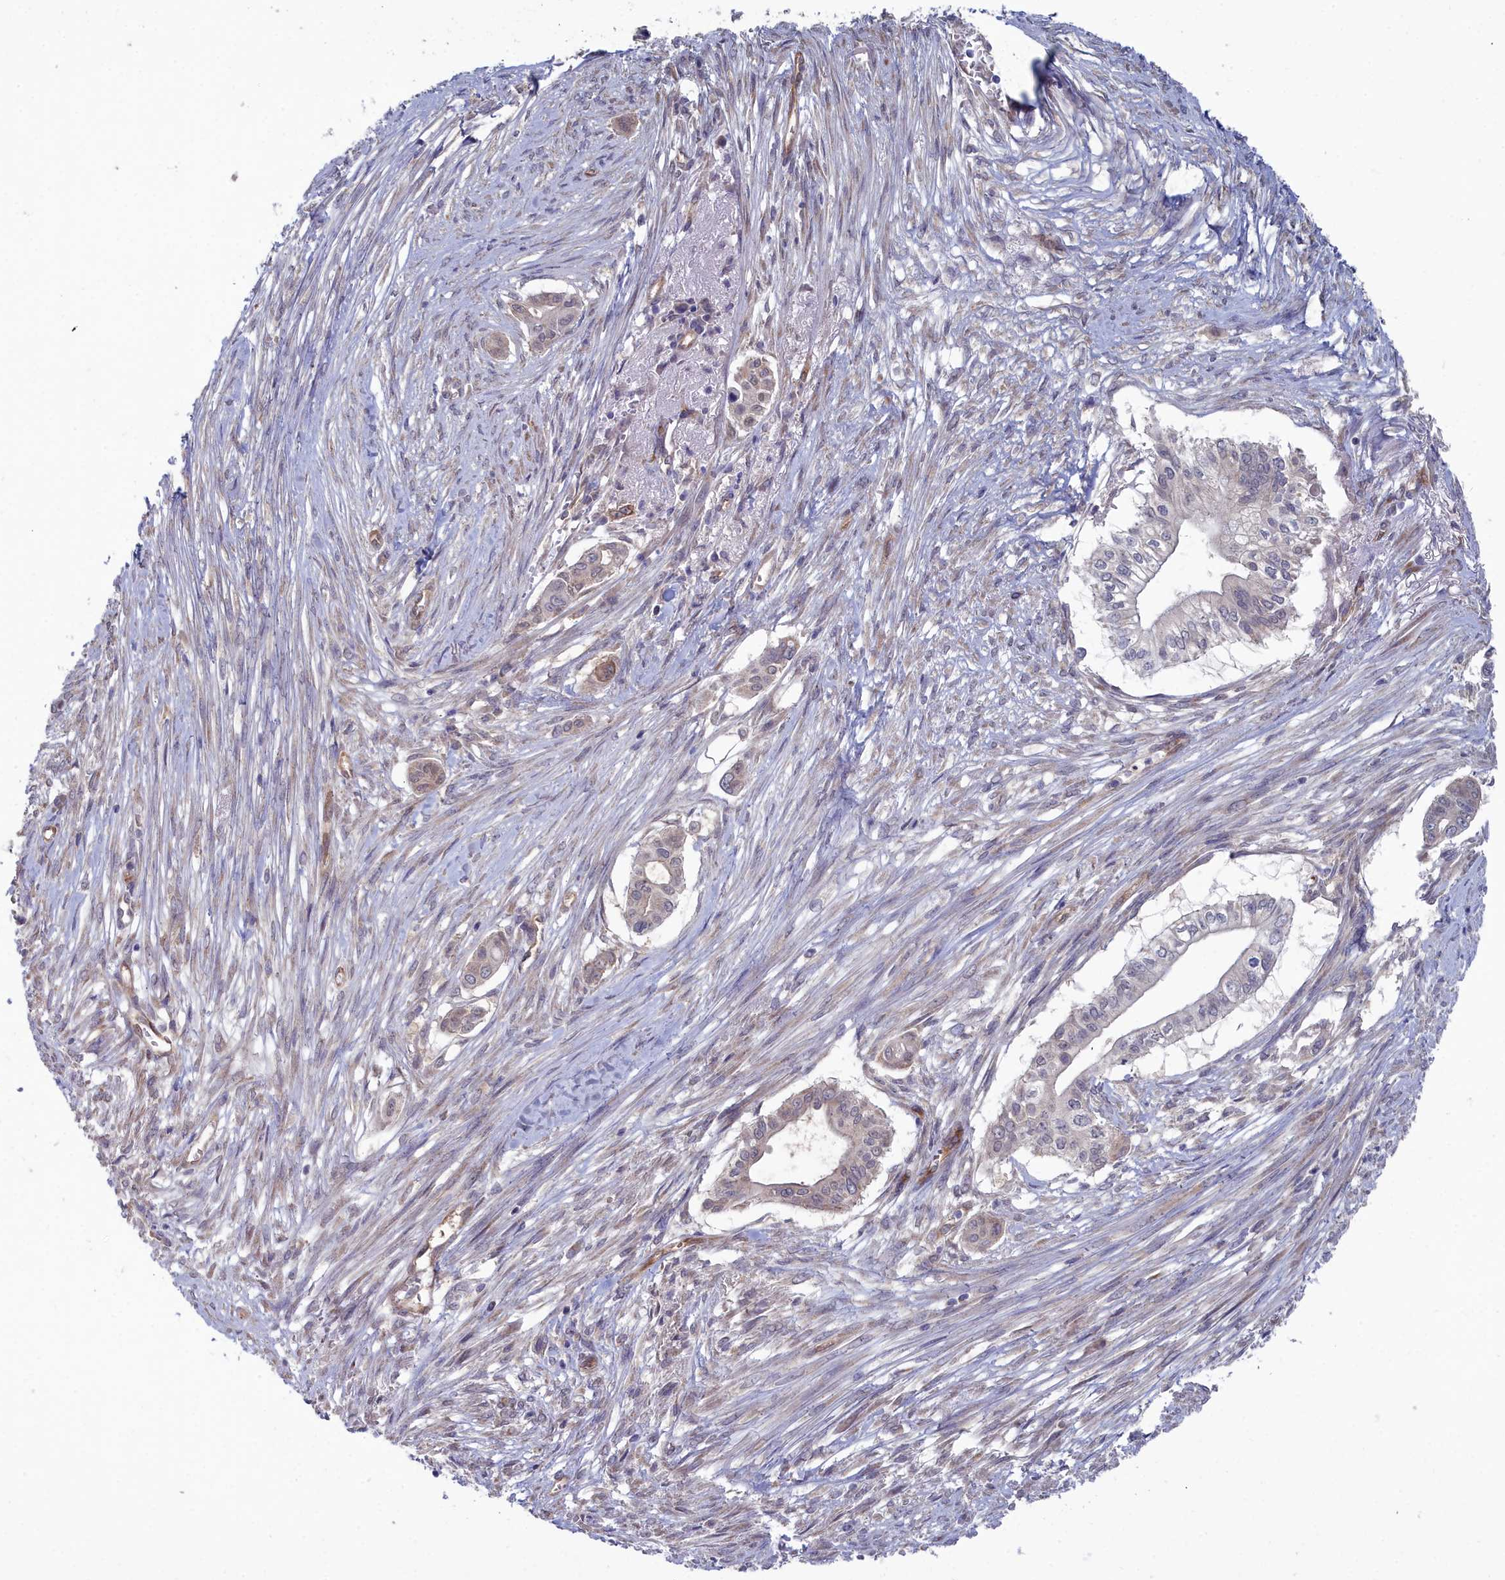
{"staining": {"intensity": "weak", "quantity": "<25%", "location": "cytoplasmic/membranous"}, "tissue": "pancreatic cancer", "cell_type": "Tumor cells", "image_type": "cancer", "snomed": [{"axis": "morphology", "description": "Adenocarcinoma, NOS"}, {"axis": "topography", "description": "Pancreas"}], "caption": "Immunohistochemistry of human pancreatic cancer (adenocarcinoma) reveals no positivity in tumor cells. (Stains: DAB IHC with hematoxylin counter stain, Microscopy: brightfield microscopy at high magnification).", "gene": "RDX", "patient": {"sex": "male", "age": 68}}